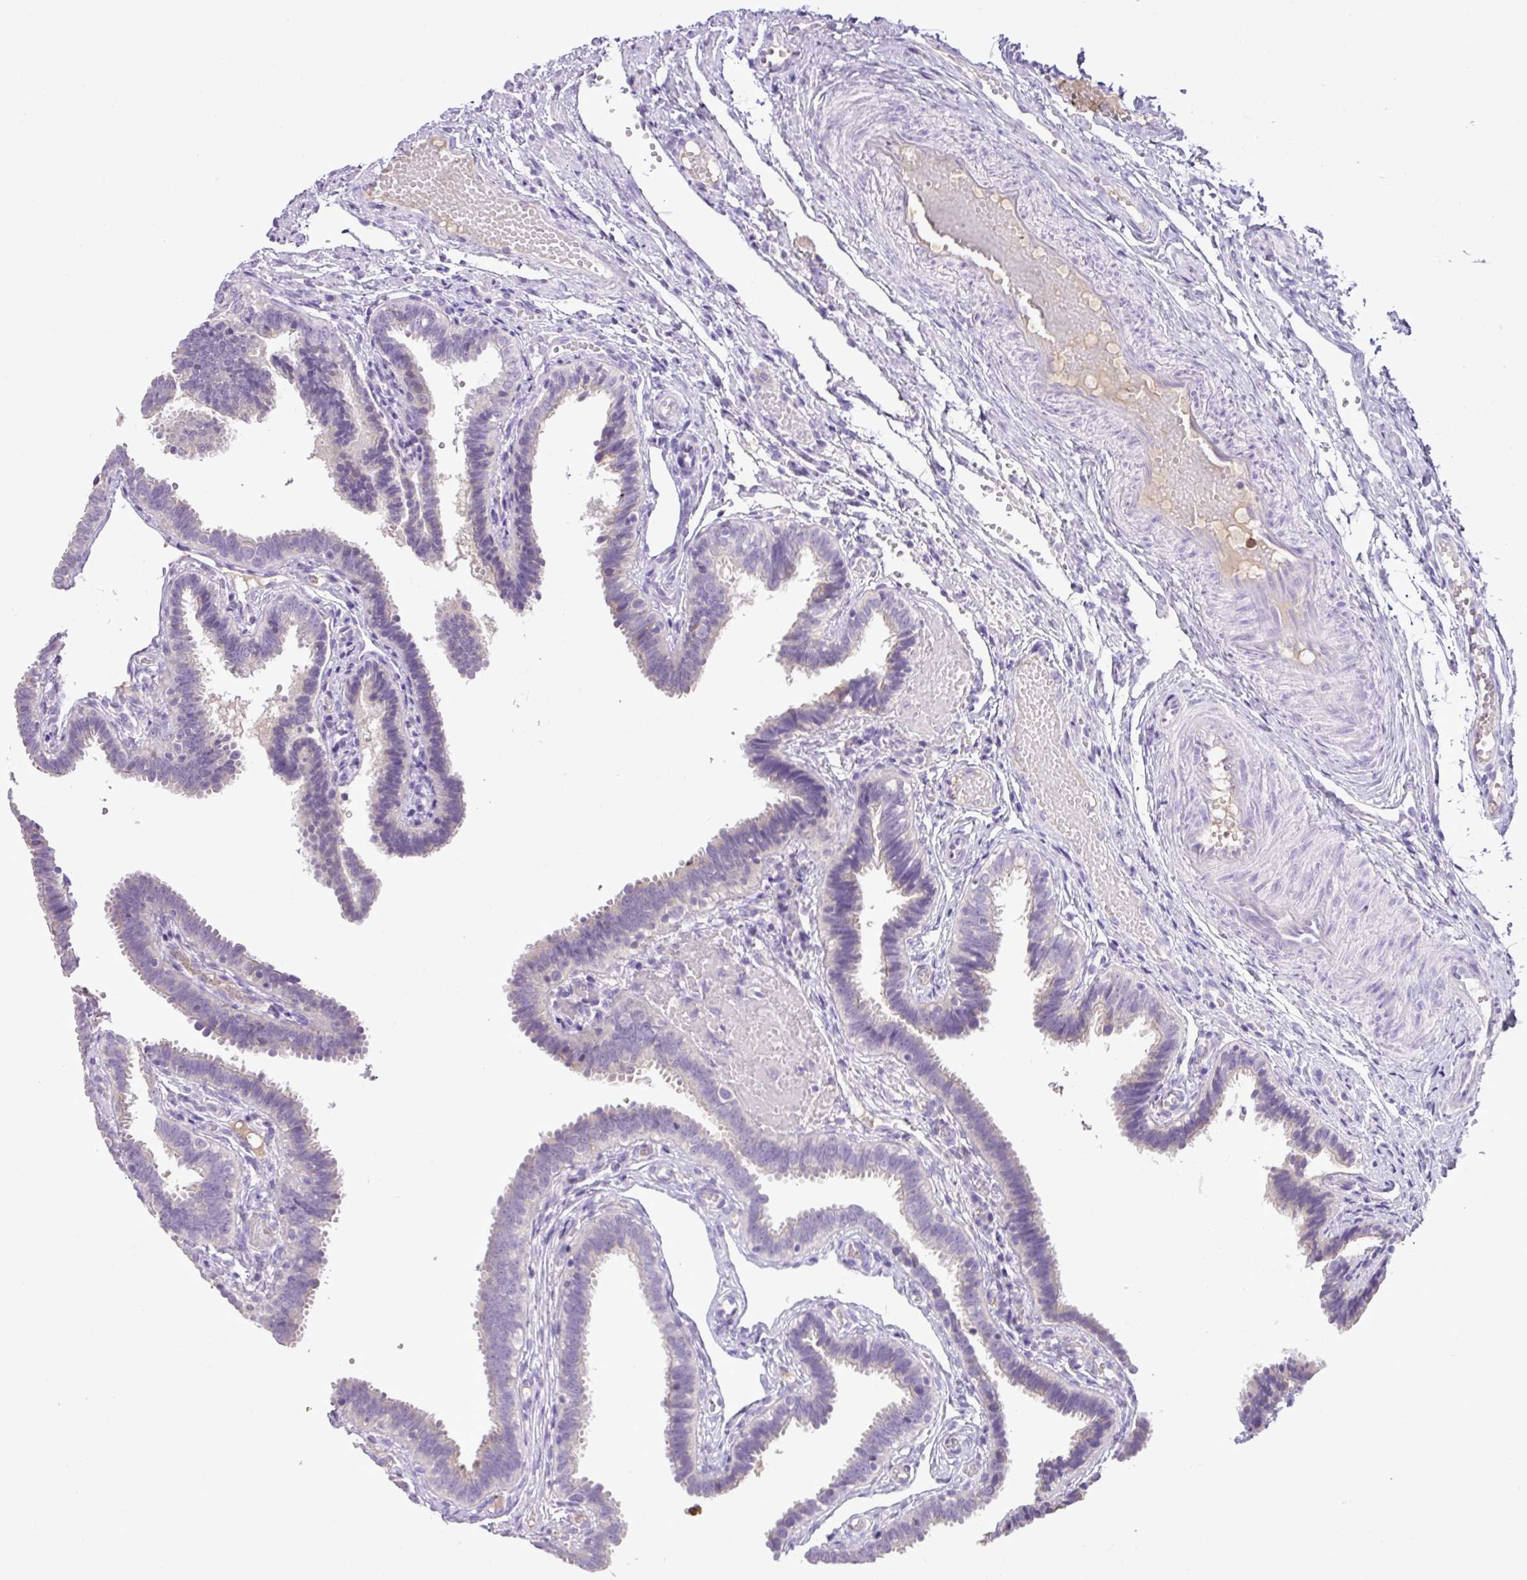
{"staining": {"intensity": "negative", "quantity": "none", "location": "none"}, "tissue": "fallopian tube", "cell_type": "Glandular cells", "image_type": "normal", "snomed": [{"axis": "morphology", "description": "Normal tissue, NOS"}, {"axis": "topography", "description": "Fallopian tube"}], "caption": "A micrograph of fallopian tube stained for a protein shows no brown staining in glandular cells. (Brightfield microscopy of DAB (3,3'-diaminobenzidine) immunohistochemistry (IHC) at high magnification).", "gene": "HTR3E", "patient": {"sex": "female", "age": 37}}